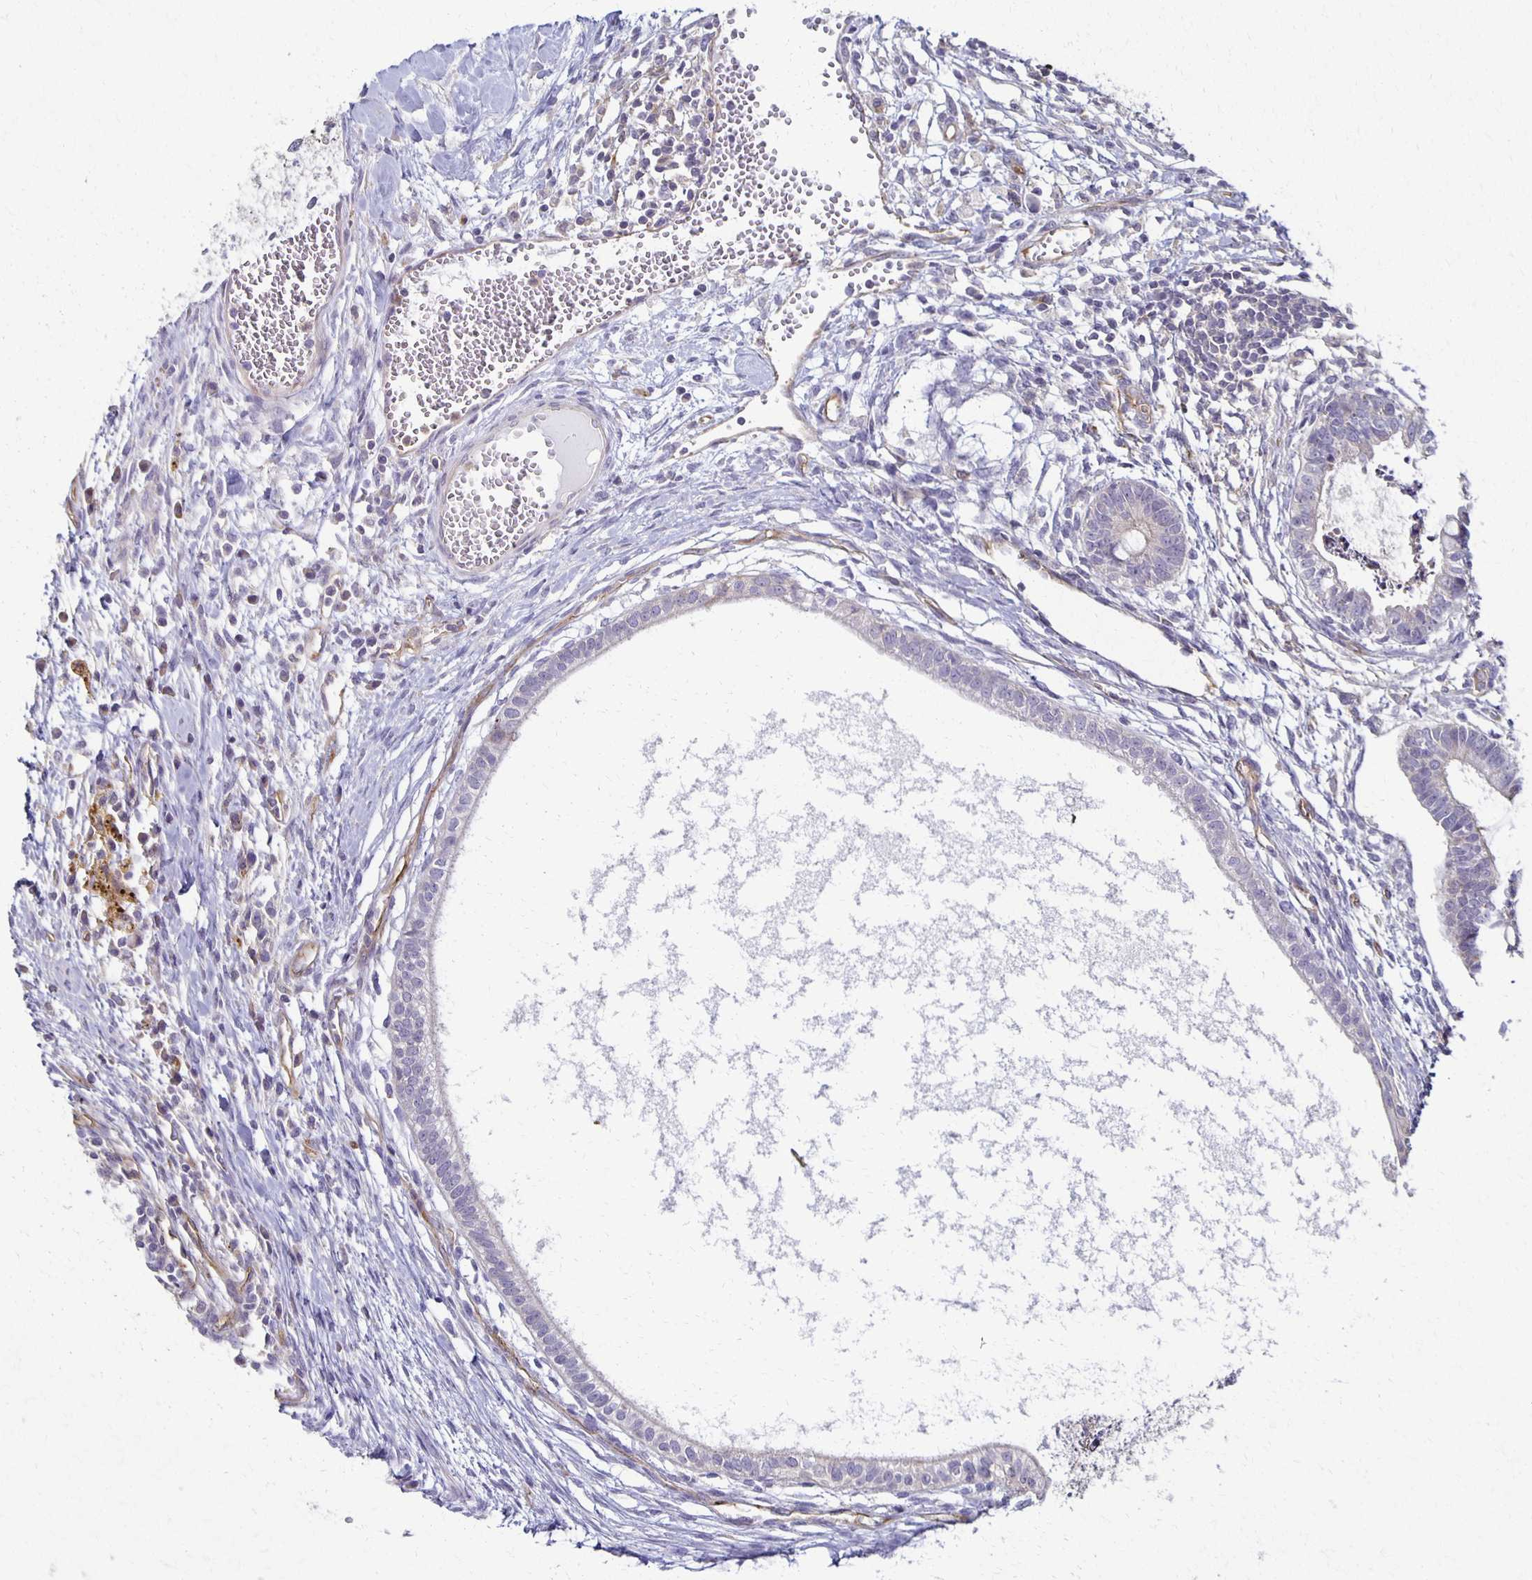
{"staining": {"intensity": "negative", "quantity": "none", "location": "none"}, "tissue": "testis cancer", "cell_type": "Tumor cells", "image_type": "cancer", "snomed": [{"axis": "morphology", "description": "Carcinoma, Embryonal, NOS"}, {"axis": "topography", "description": "Testis"}], "caption": "Tumor cells are negative for protein expression in human testis cancer (embryonal carcinoma).", "gene": "GPX4", "patient": {"sex": "male", "age": 37}}